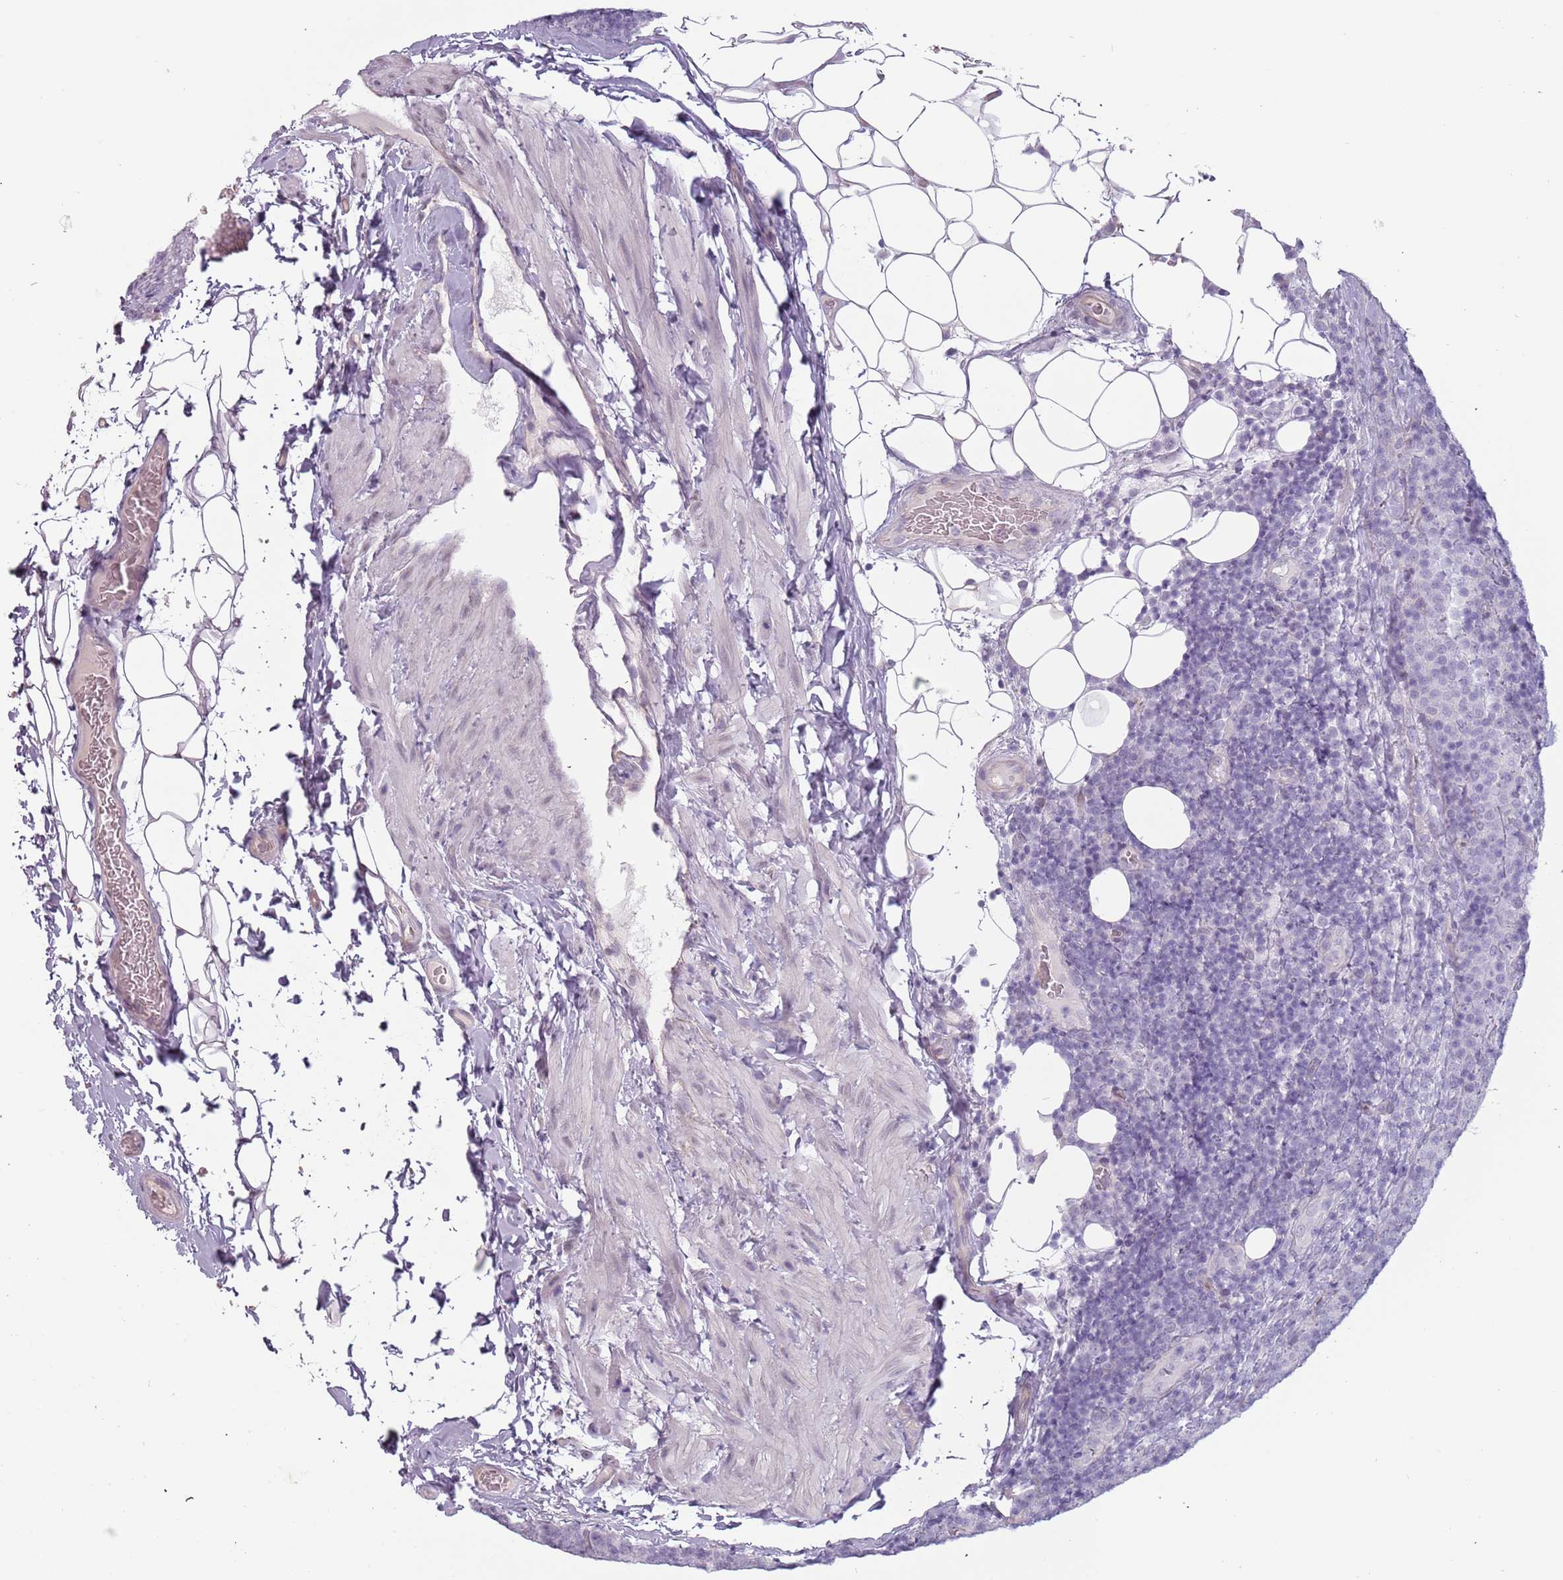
{"staining": {"intensity": "negative", "quantity": "none", "location": "none"}, "tissue": "lymph node", "cell_type": "Germinal center cells", "image_type": "normal", "snomed": [{"axis": "morphology", "description": "Normal tissue, NOS"}, {"axis": "topography", "description": "Lymph node"}], "caption": "This is an immunohistochemistry image of normal lymph node. There is no expression in germinal center cells.", "gene": "RFX2", "patient": {"sex": "female", "age": 31}}